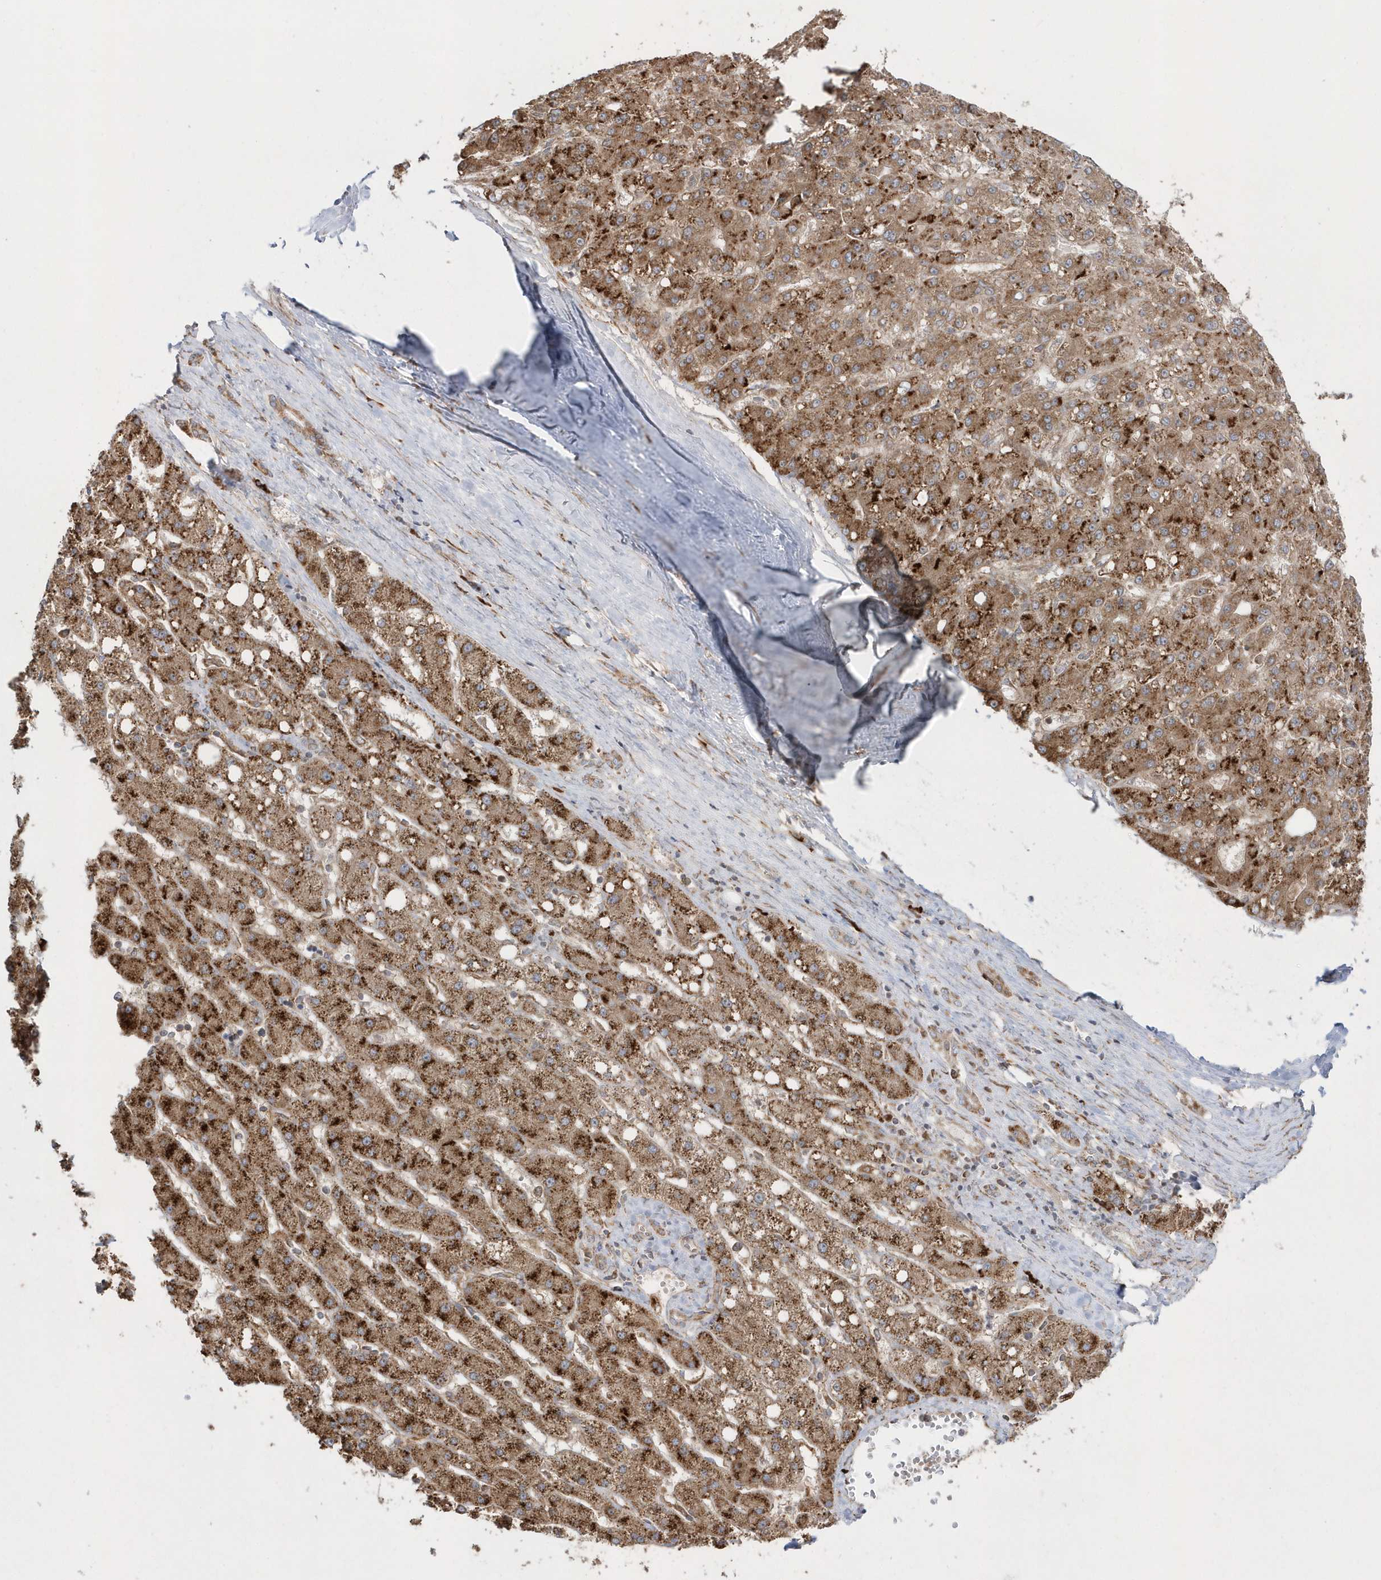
{"staining": {"intensity": "moderate", "quantity": ">75%", "location": "cytoplasmic/membranous"}, "tissue": "liver cancer", "cell_type": "Tumor cells", "image_type": "cancer", "snomed": [{"axis": "morphology", "description": "Carcinoma, Hepatocellular, NOS"}, {"axis": "topography", "description": "Liver"}], "caption": "Tumor cells display medium levels of moderate cytoplasmic/membranous staining in about >75% of cells in liver cancer (hepatocellular carcinoma). (DAB (3,3'-diaminobenzidine) IHC with brightfield microscopy, high magnification).", "gene": "SH3BP2", "patient": {"sex": "male", "age": 67}}